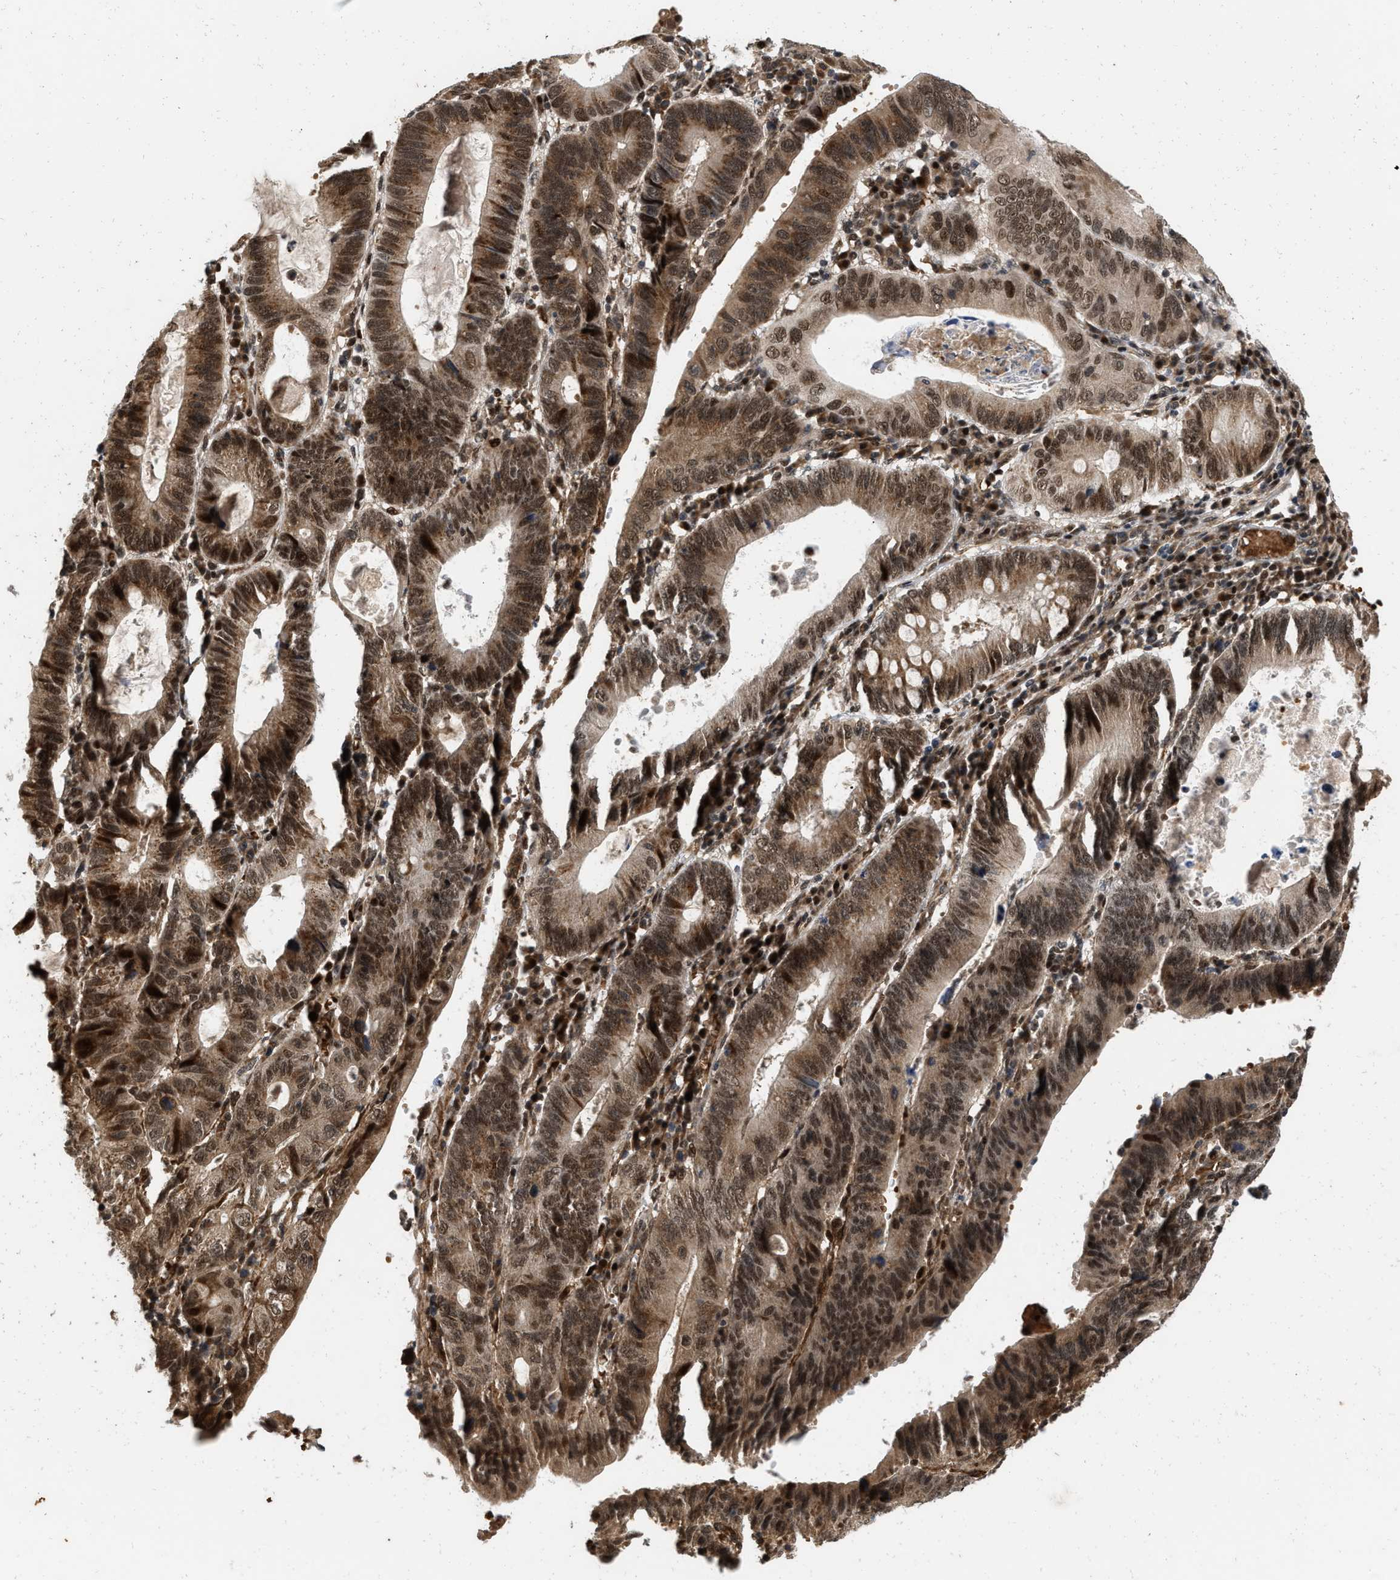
{"staining": {"intensity": "strong", "quantity": ">75%", "location": "nuclear"}, "tissue": "stomach cancer", "cell_type": "Tumor cells", "image_type": "cancer", "snomed": [{"axis": "morphology", "description": "Adenocarcinoma, NOS"}, {"axis": "topography", "description": "Stomach"}], "caption": "Stomach cancer (adenocarcinoma) stained with IHC exhibits strong nuclear staining in approximately >75% of tumor cells.", "gene": "ANKRD11", "patient": {"sex": "male", "age": 59}}